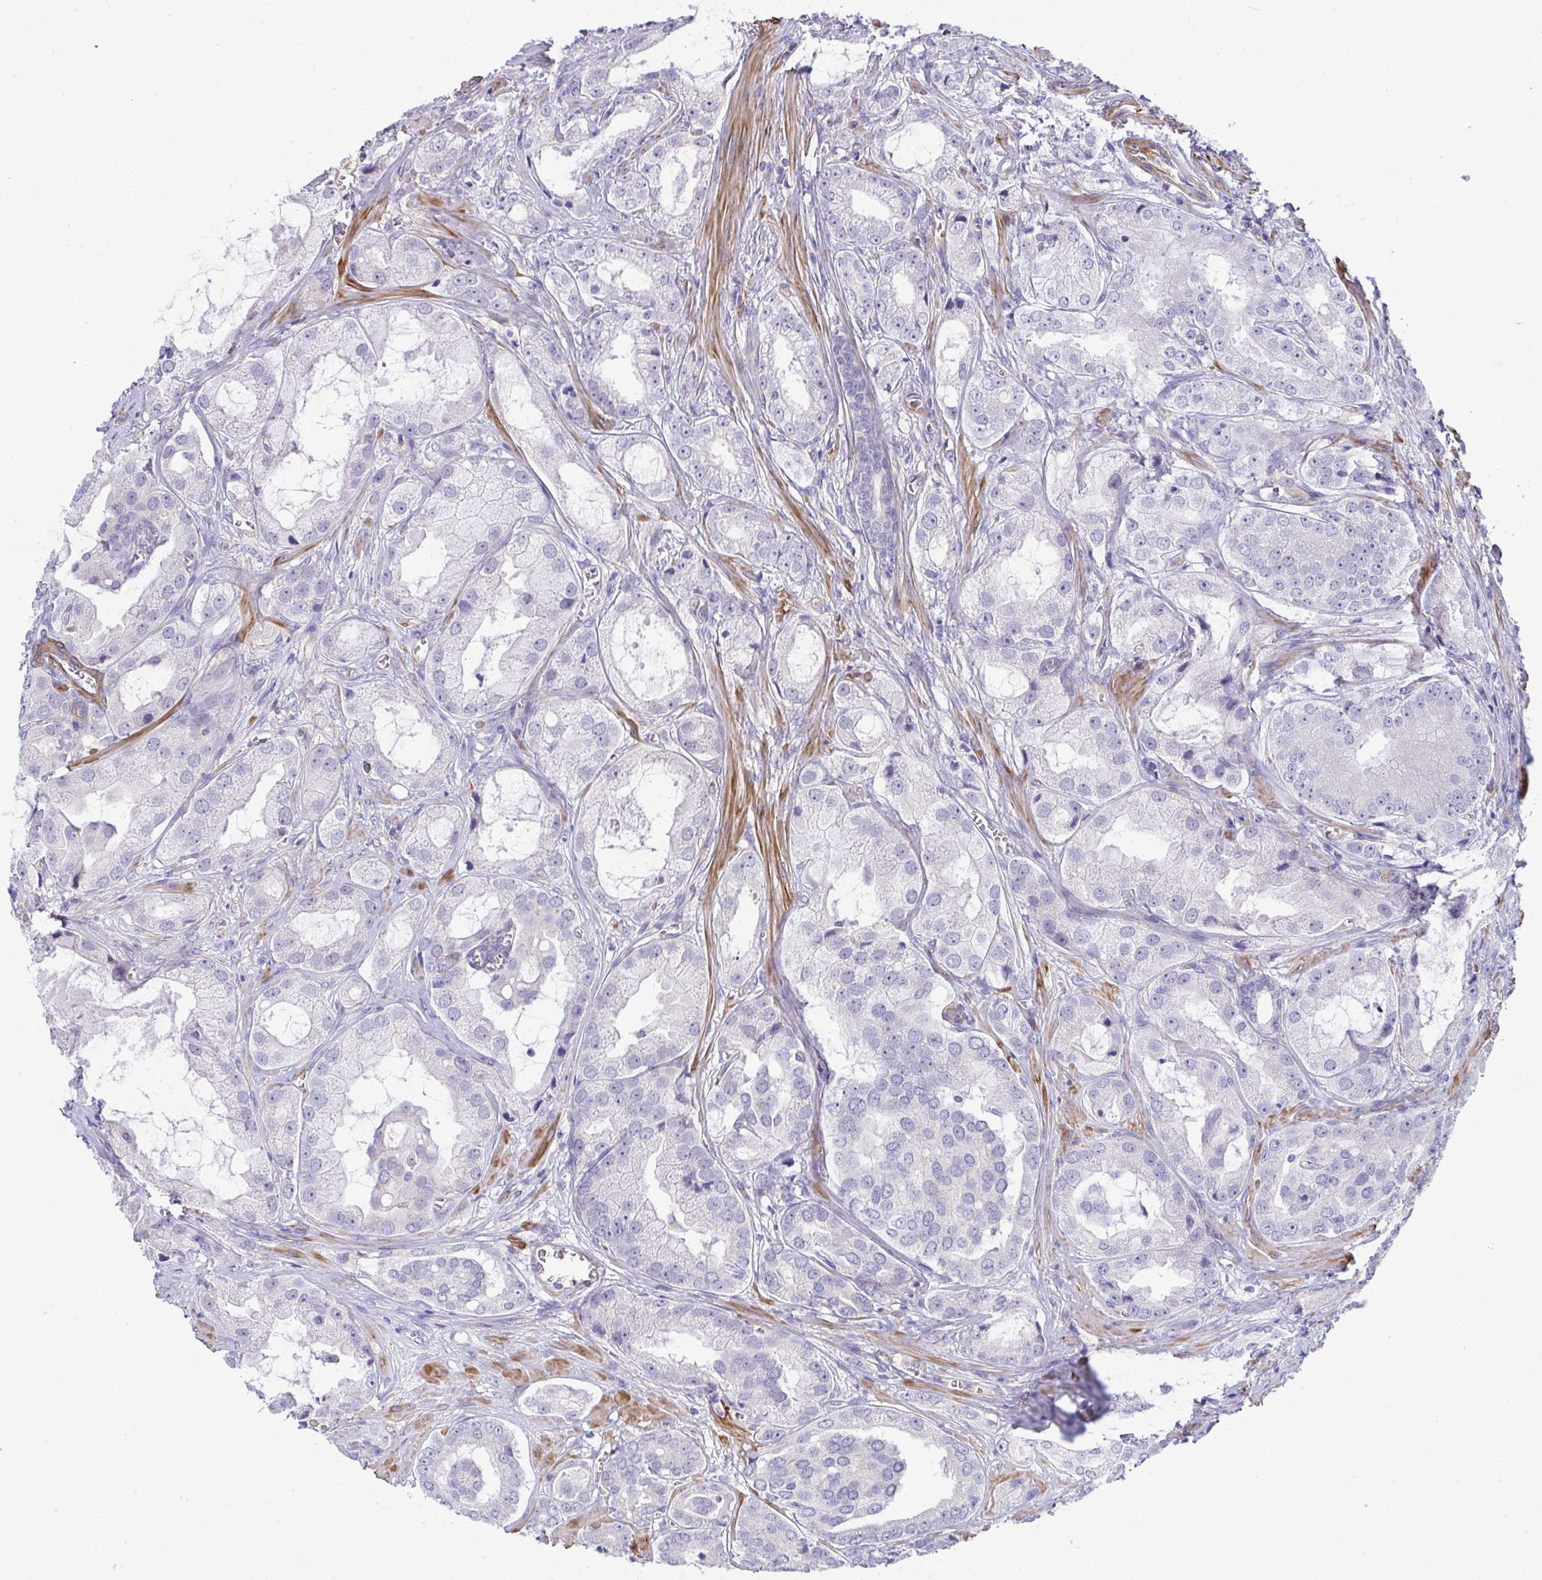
{"staining": {"intensity": "negative", "quantity": "none", "location": "none"}, "tissue": "prostate cancer", "cell_type": "Tumor cells", "image_type": "cancer", "snomed": [{"axis": "morphology", "description": "Adenocarcinoma, High grade"}, {"axis": "topography", "description": "Prostate"}], "caption": "Protein analysis of prostate cancer demonstrates no significant positivity in tumor cells.", "gene": "MYL12A", "patient": {"sex": "male", "age": 64}}